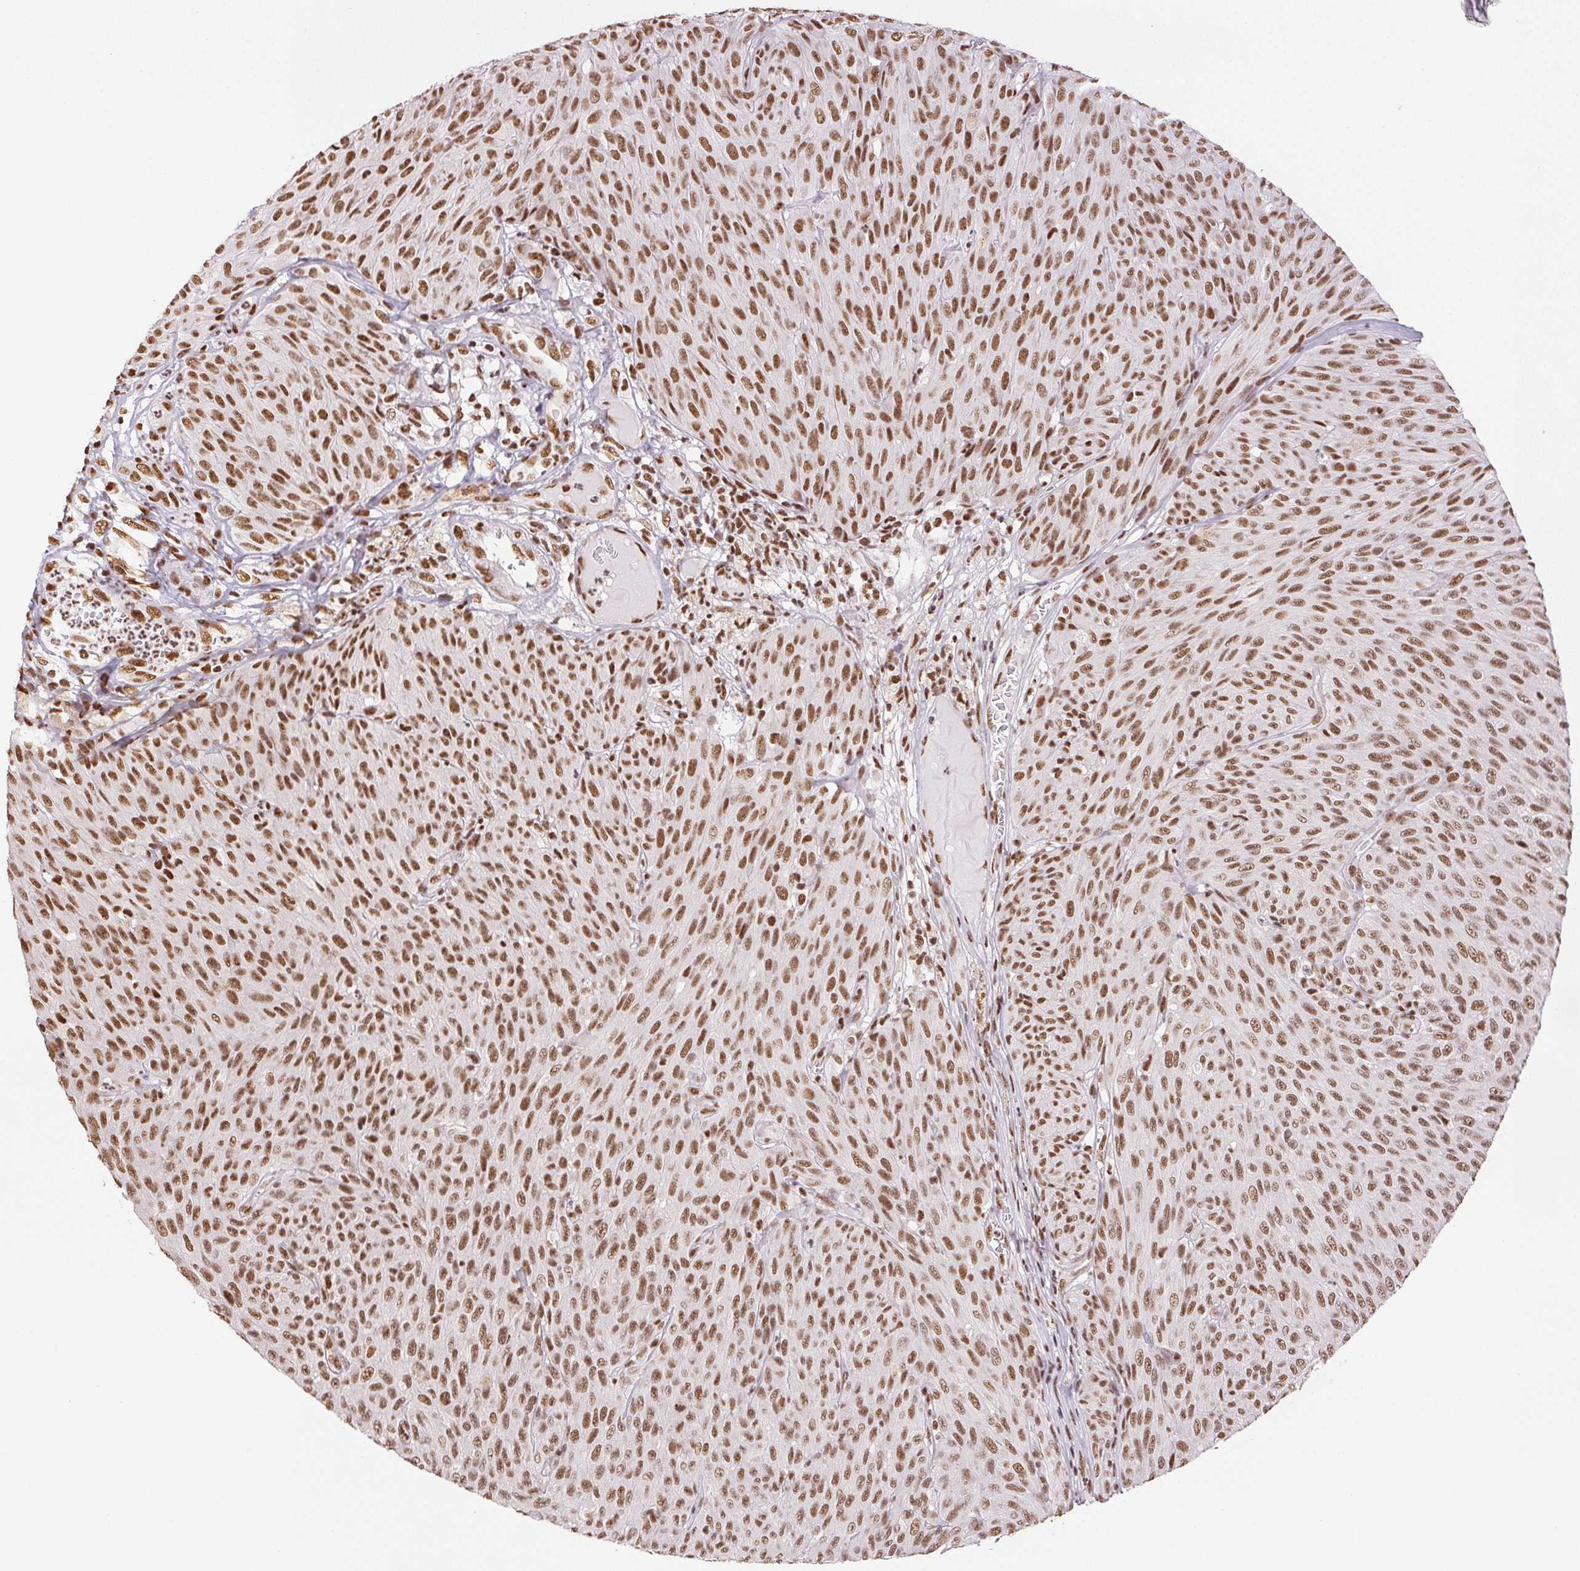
{"staining": {"intensity": "moderate", "quantity": ">75%", "location": "nuclear"}, "tissue": "melanoma", "cell_type": "Tumor cells", "image_type": "cancer", "snomed": [{"axis": "morphology", "description": "Malignant melanoma, NOS"}, {"axis": "topography", "description": "Skin"}], "caption": "Melanoma stained for a protein (brown) exhibits moderate nuclear positive staining in about >75% of tumor cells.", "gene": "IK", "patient": {"sex": "male", "age": 85}}